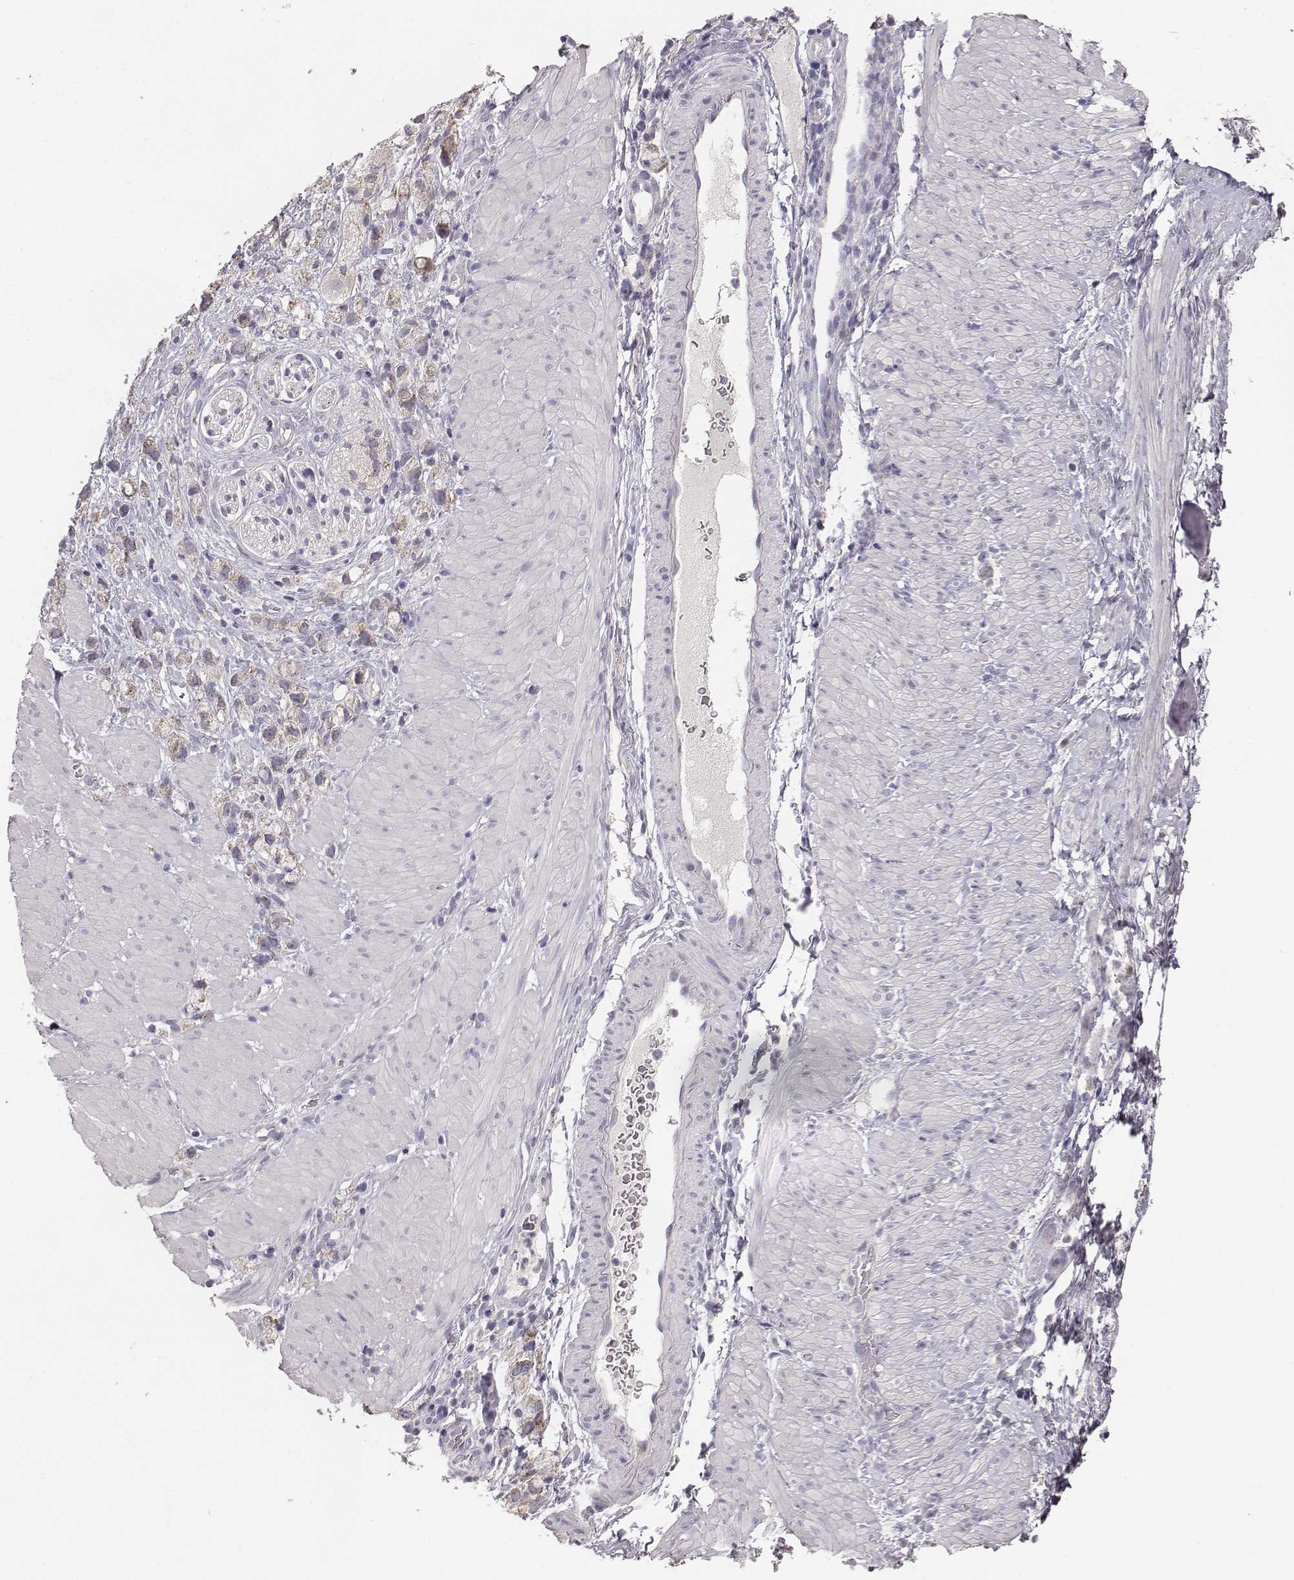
{"staining": {"intensity": "moderate", "quantity": ">75%", "location": "cytoplasmic/membranous"}, "tissue": "stomach cancer", "cell_type": "Tumor cells", "image_type": "cancer", "snomed": [{"axis": "morphology", "description": "Adenocarcinoma, NOS"}, {"axis": "topography", "description": "Stomach"}], "caption": "Immunohistochemical staining of human stomach cancer (adenocarcinoma) displays moderate cytoplasmic/membranous protein positivity in about >75% of tumor cells.", "gene": "ABCD3", "patient": {"sex": "female", "age": 59}}